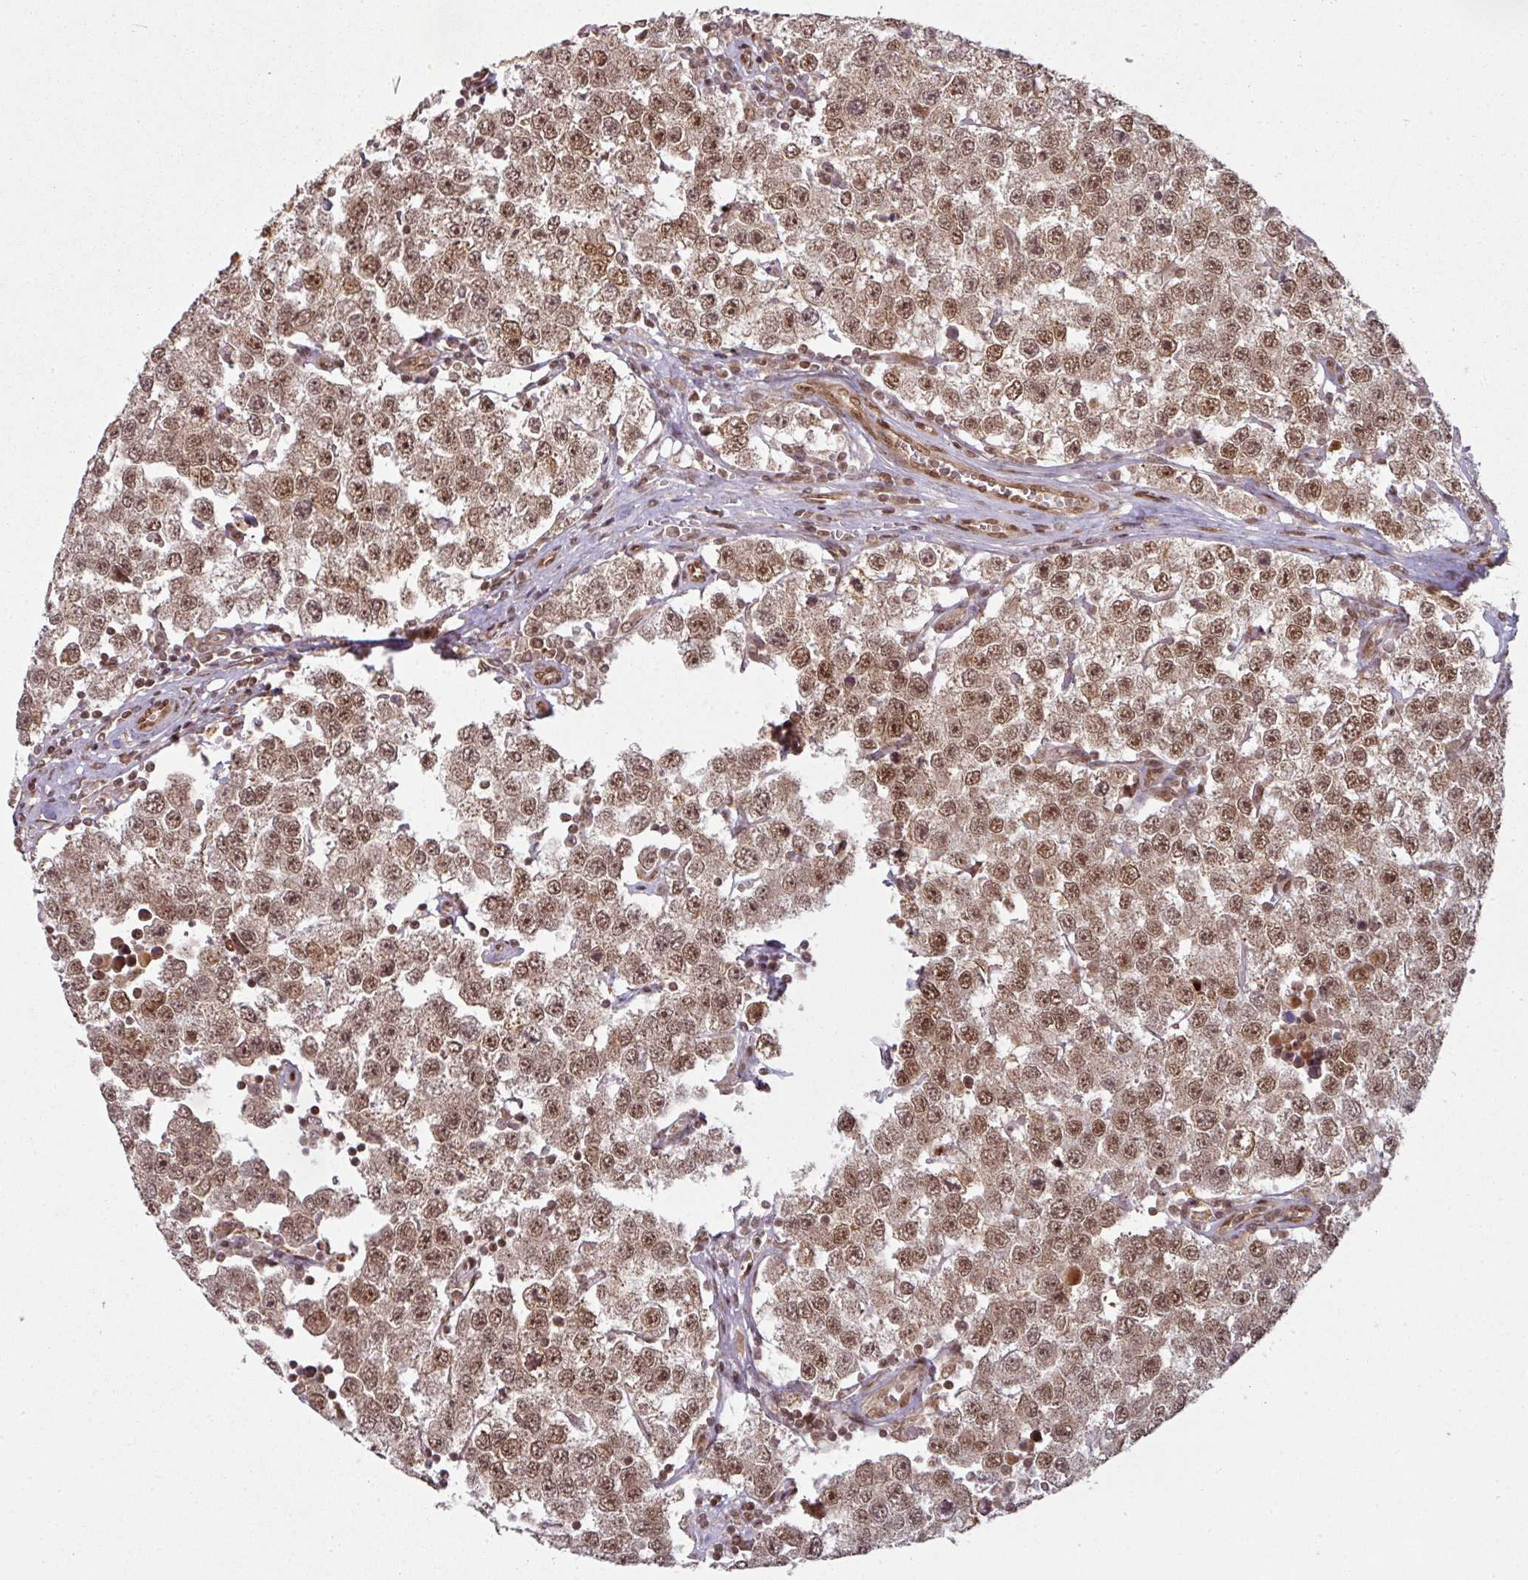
{"staining": {"intensity": "moderate", "quantity": ">75%", "location": "nuclear"}, "tissue": "testis cancer", "cell_type": "Tumor cells", "image_type": "cancer", "snomed": [{"axis": "morphology", "description": "Seminoma, NOS"}, {"axis": "topography", "description": "Testis"}], "caption": "Human seminoma (testis) stained for a protein (brown) reveals moderate nuclear positive staining in approximately >75% of tumor cells.", "gene": "SIK3", "patient": {"sex": "male", "age": 34}}